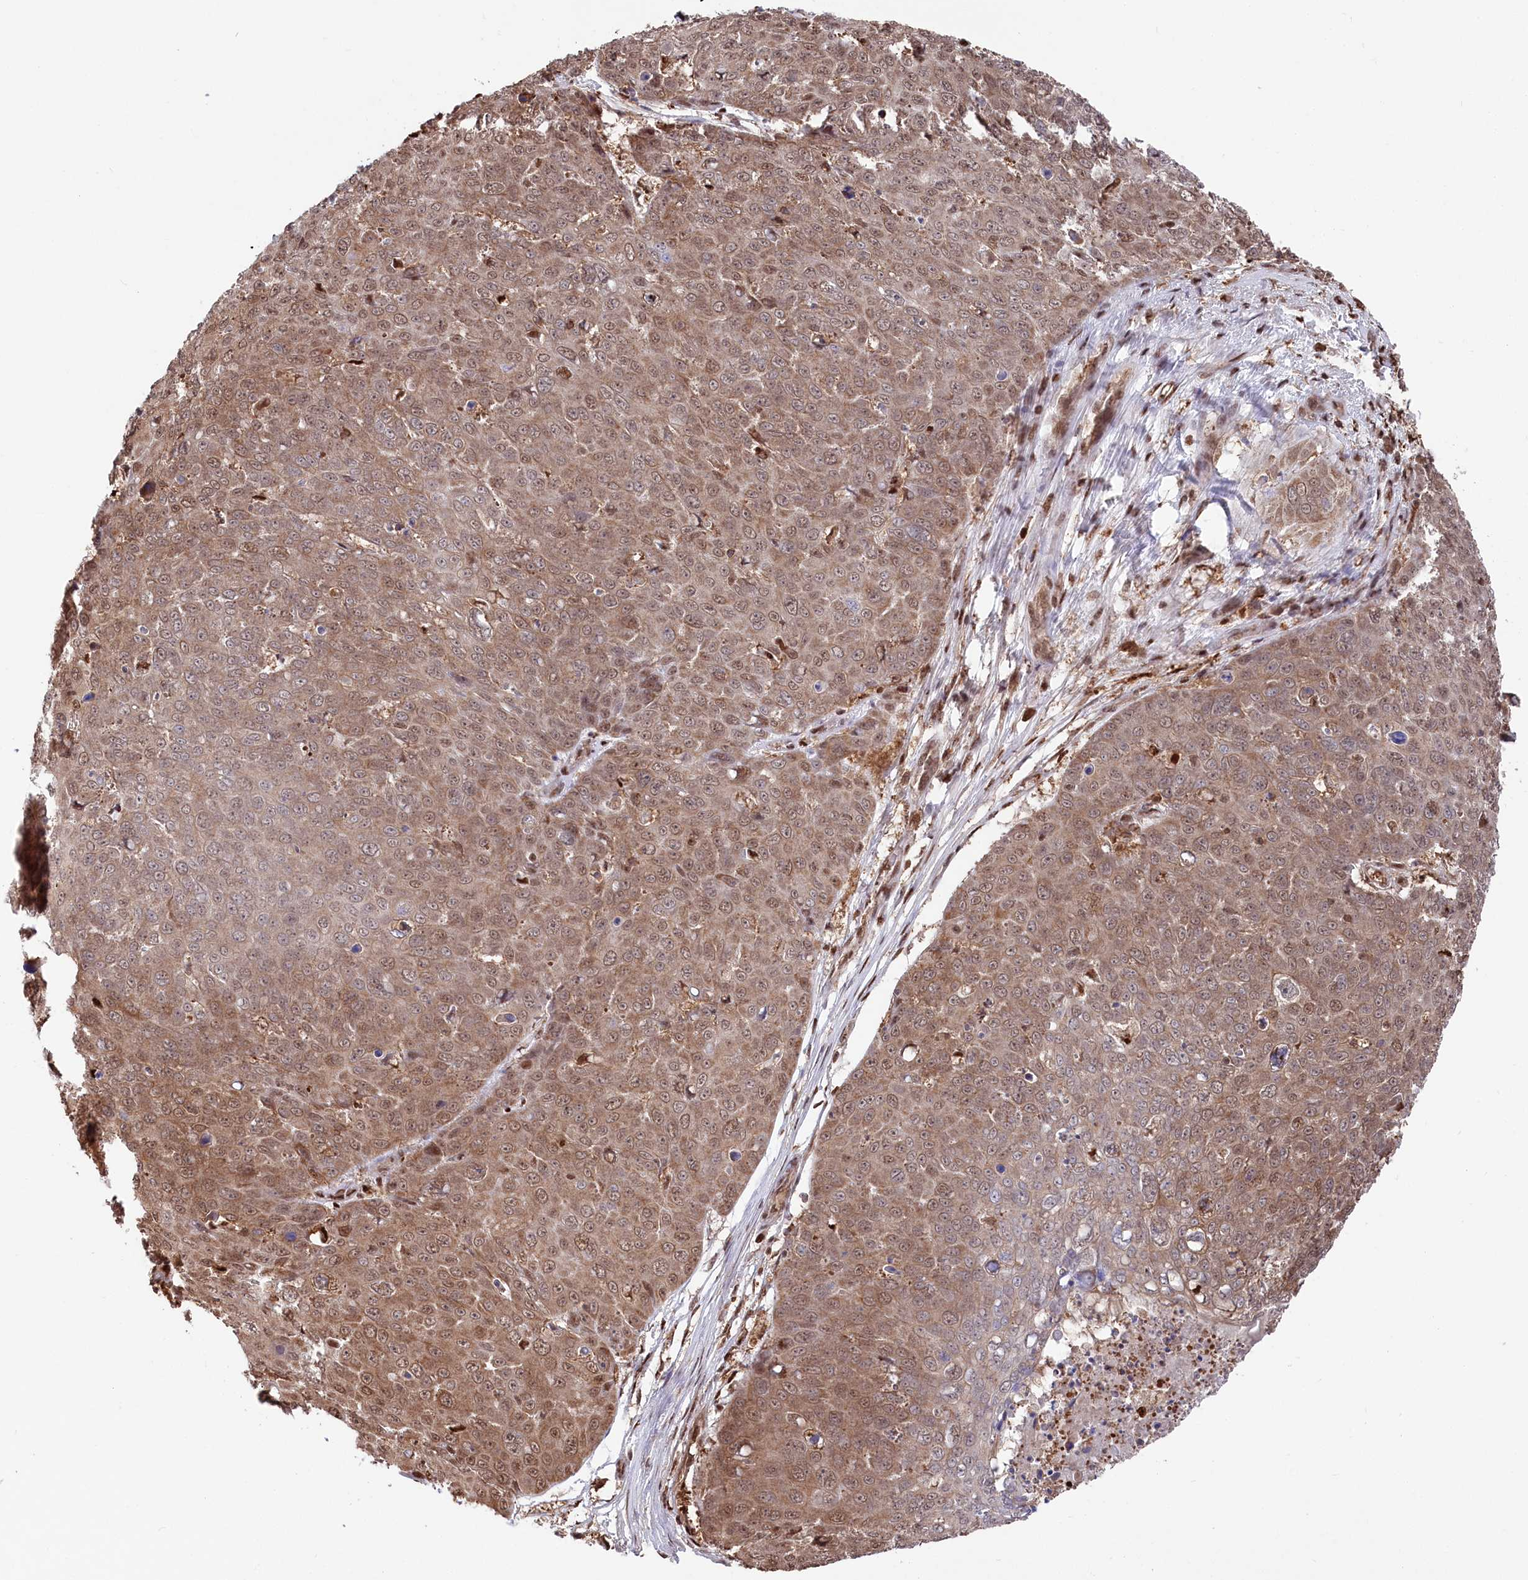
{"staining": {"intensity": "moderate", "quantity": ">75%", "location": "cytoplasmic/membranous,nuclear"}, "tissue": "skin cancer", "cell_type": "Tumor cells", "image_type": "cancer", "snomed": [{"axis": "morphology", "description": "Squamous cell carcinoma, NOS"}, {"axis": "topography", "description": "Skin"}], "caption": "This histopathology image exhibits IHC staining of skin squamous cell carcinoma, with medium moderate cytoplasmic/membranous and nuclear expression in about >75% of tumor cells.", "gene": "PSMA1", "patient": {"sex": "male", "age": 71}}